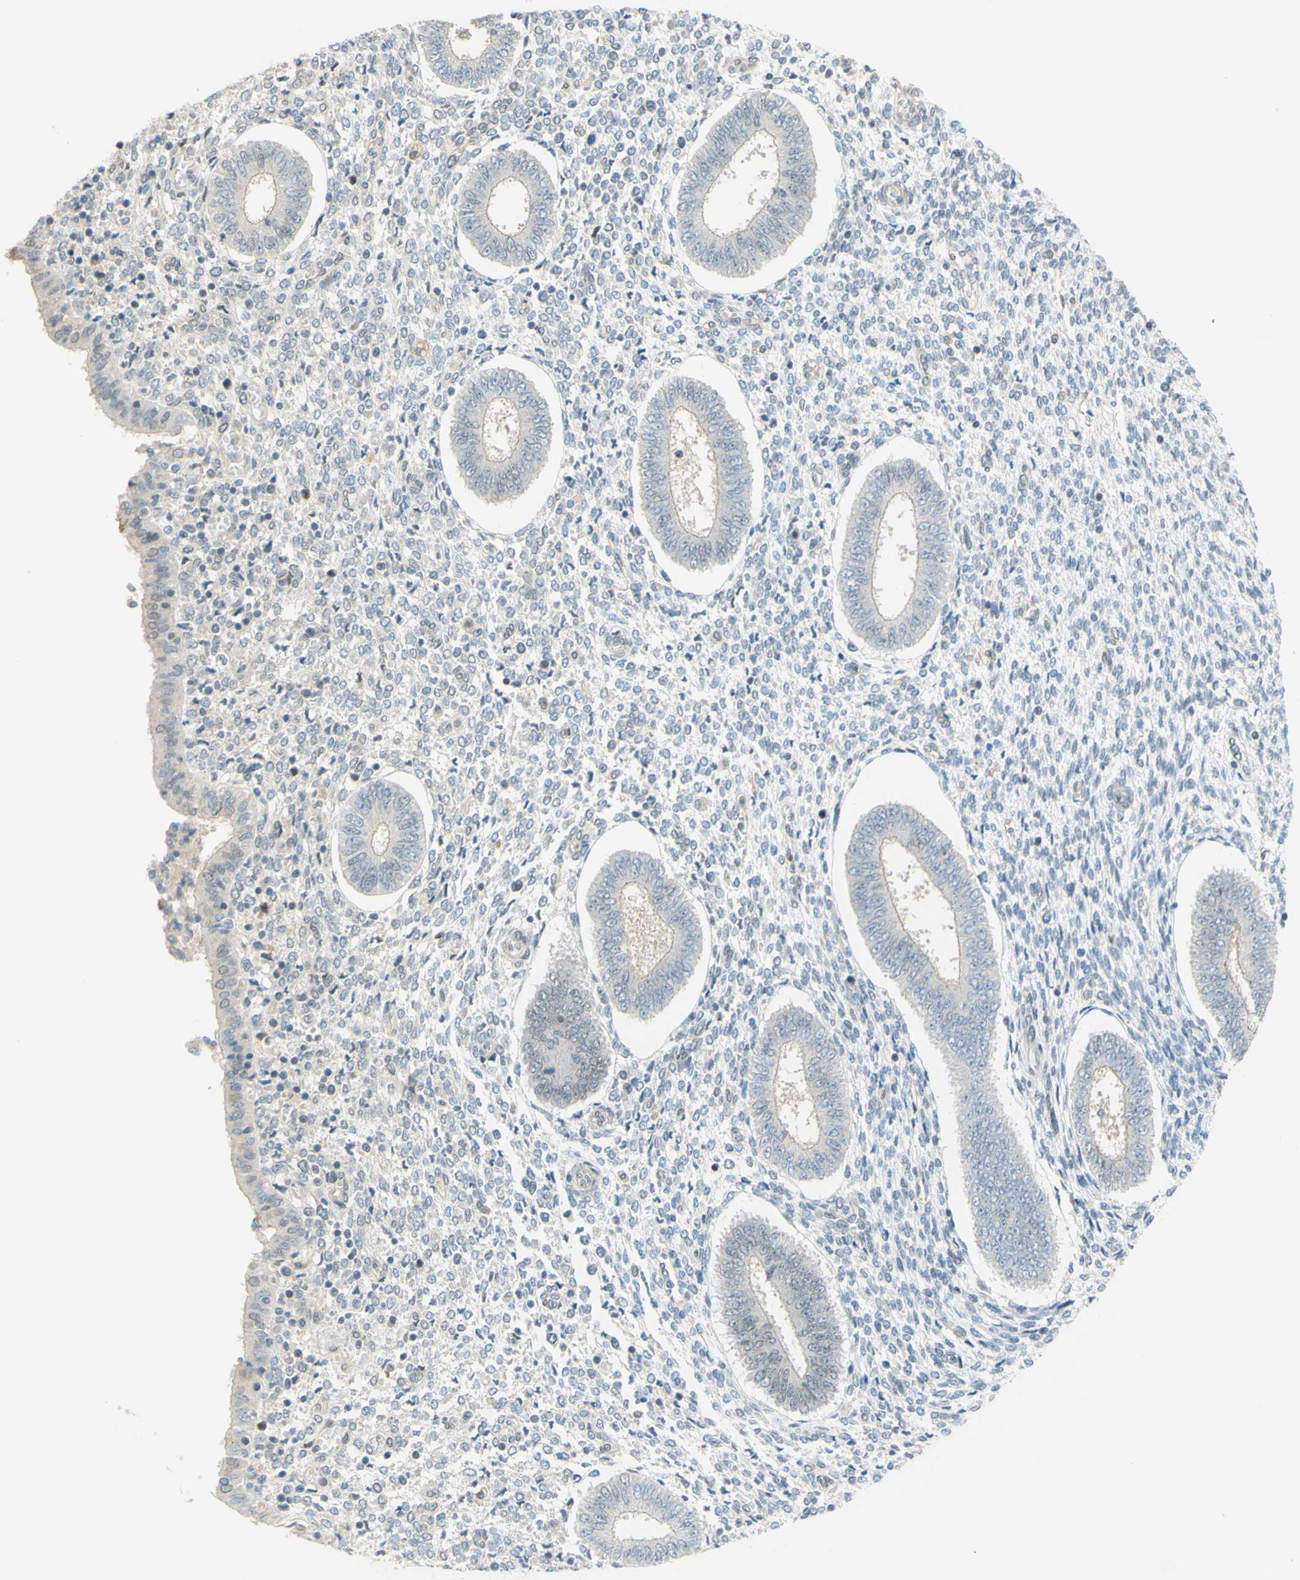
{"staining": {"intensity": "negative", "quantity": "none", "location": "none"}, "tissue": "endometrium", "cell_type": "Cells in endometrial stroma", "image_type": "normal", "snomed": [{"axis": "morphology", "description": "Normal tissue, NOS"}, {"axis": "topography", "description": "Endometrium"}], "caption": "Endometrium stained for a protein using immunohistochemistry (IHC) exhibits no staining cells in endometrial stroma.", "gene": "C2CD2L", "patient": {"sex": "female", "age": 35}}